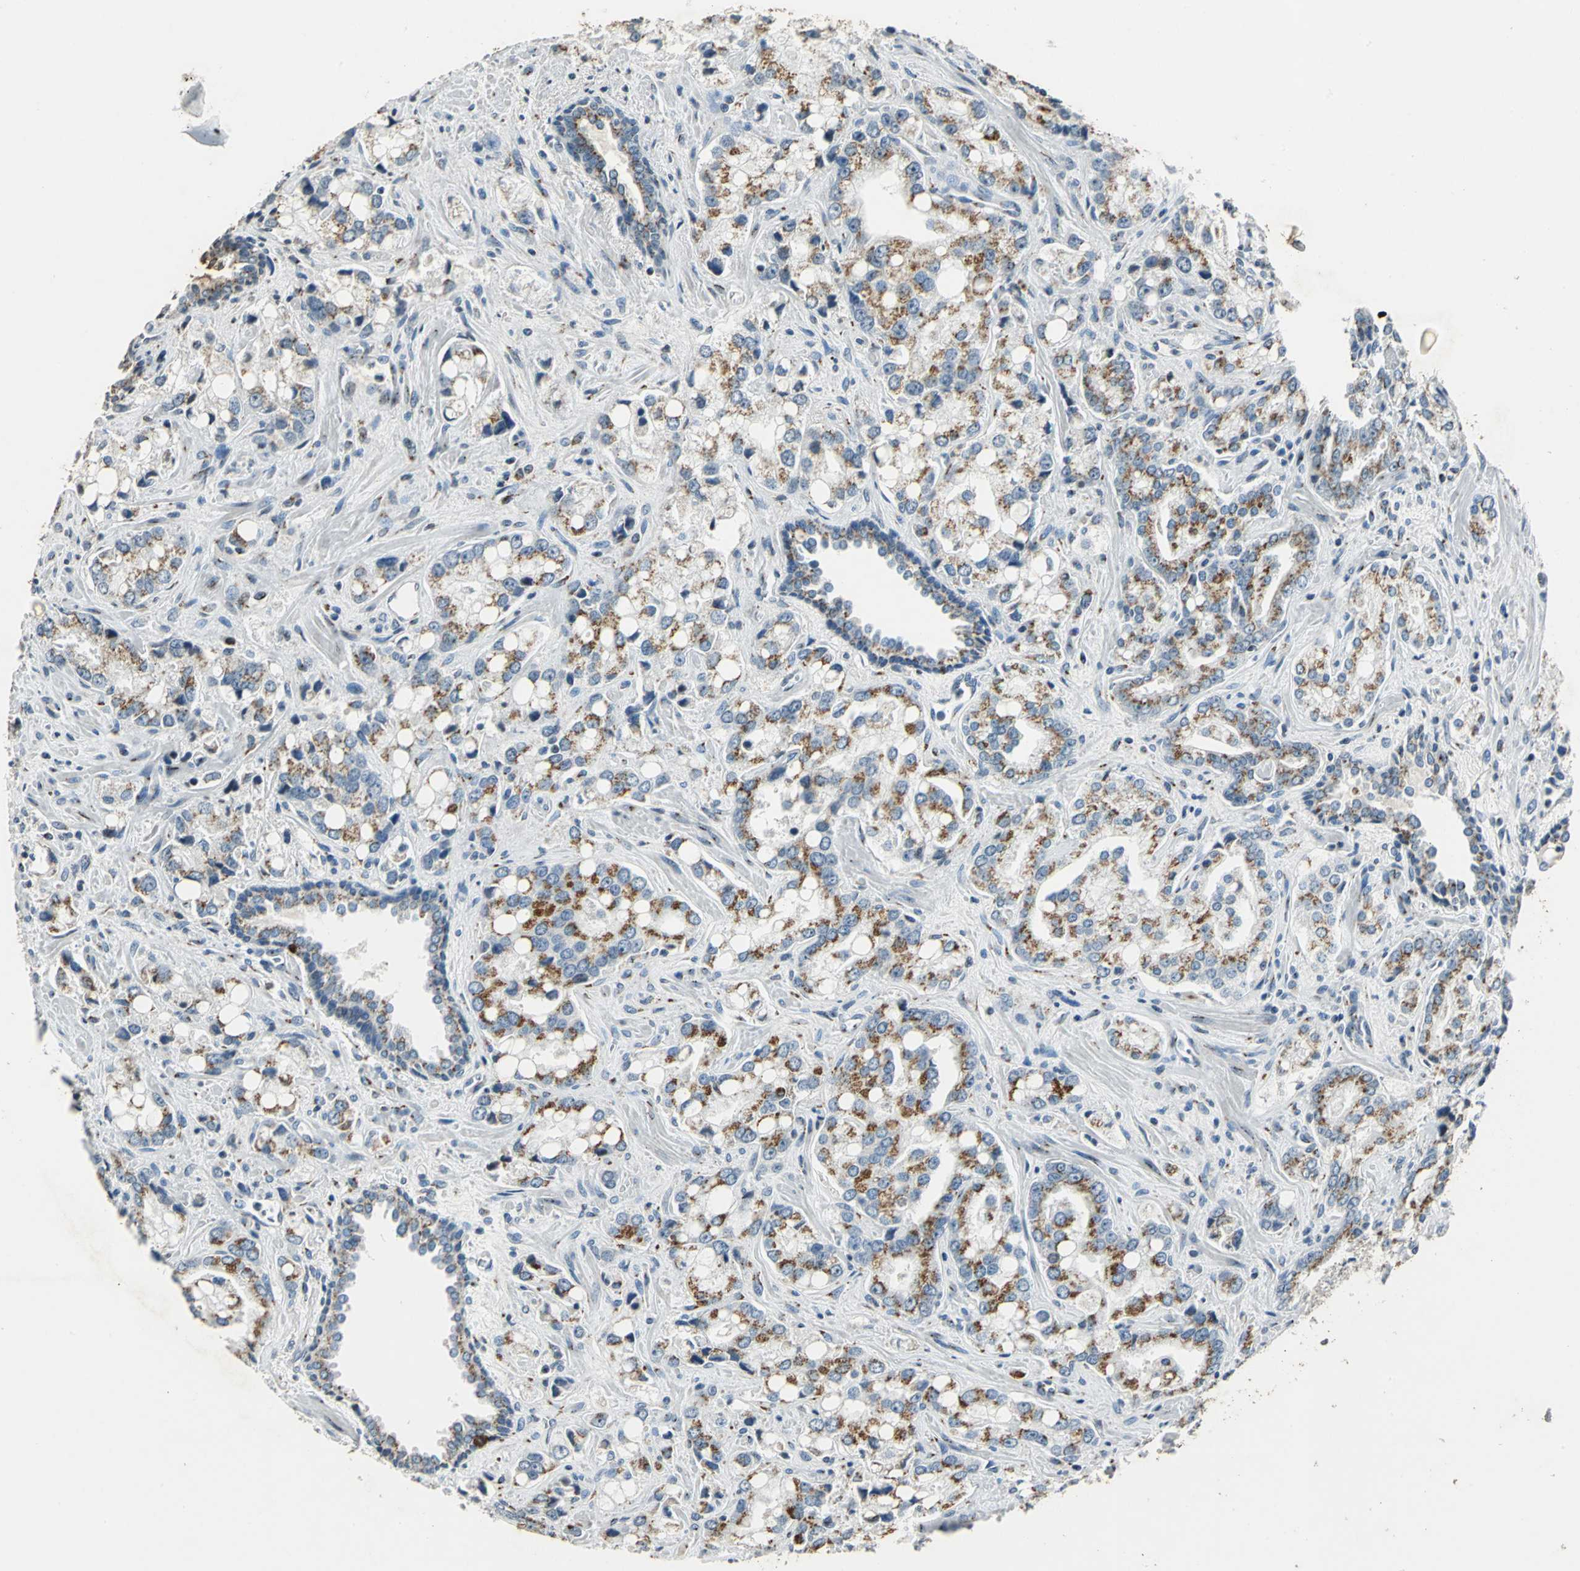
{"staining": {"intensity": "moderate", "quantity": "25%-75%", "location": "cytoplasmic/membranous"}, "tissue": "prostate cancer", "cell_type": "Tumor cells", "image_type": "cancer", "snomed": [{"axis": "morphology", "description": "Adenocarcinoma, High grade"}, {"axis": "topography", "description": "Prostate"}], "caption": "A brown stain shows moderate cytoplasmic/membranous expression of a protein in adenocarcinoma (high-grade) (prostate) tumor cells.", "gene": "TMEM115", "patient": {"sex": "male", "age": 67}}